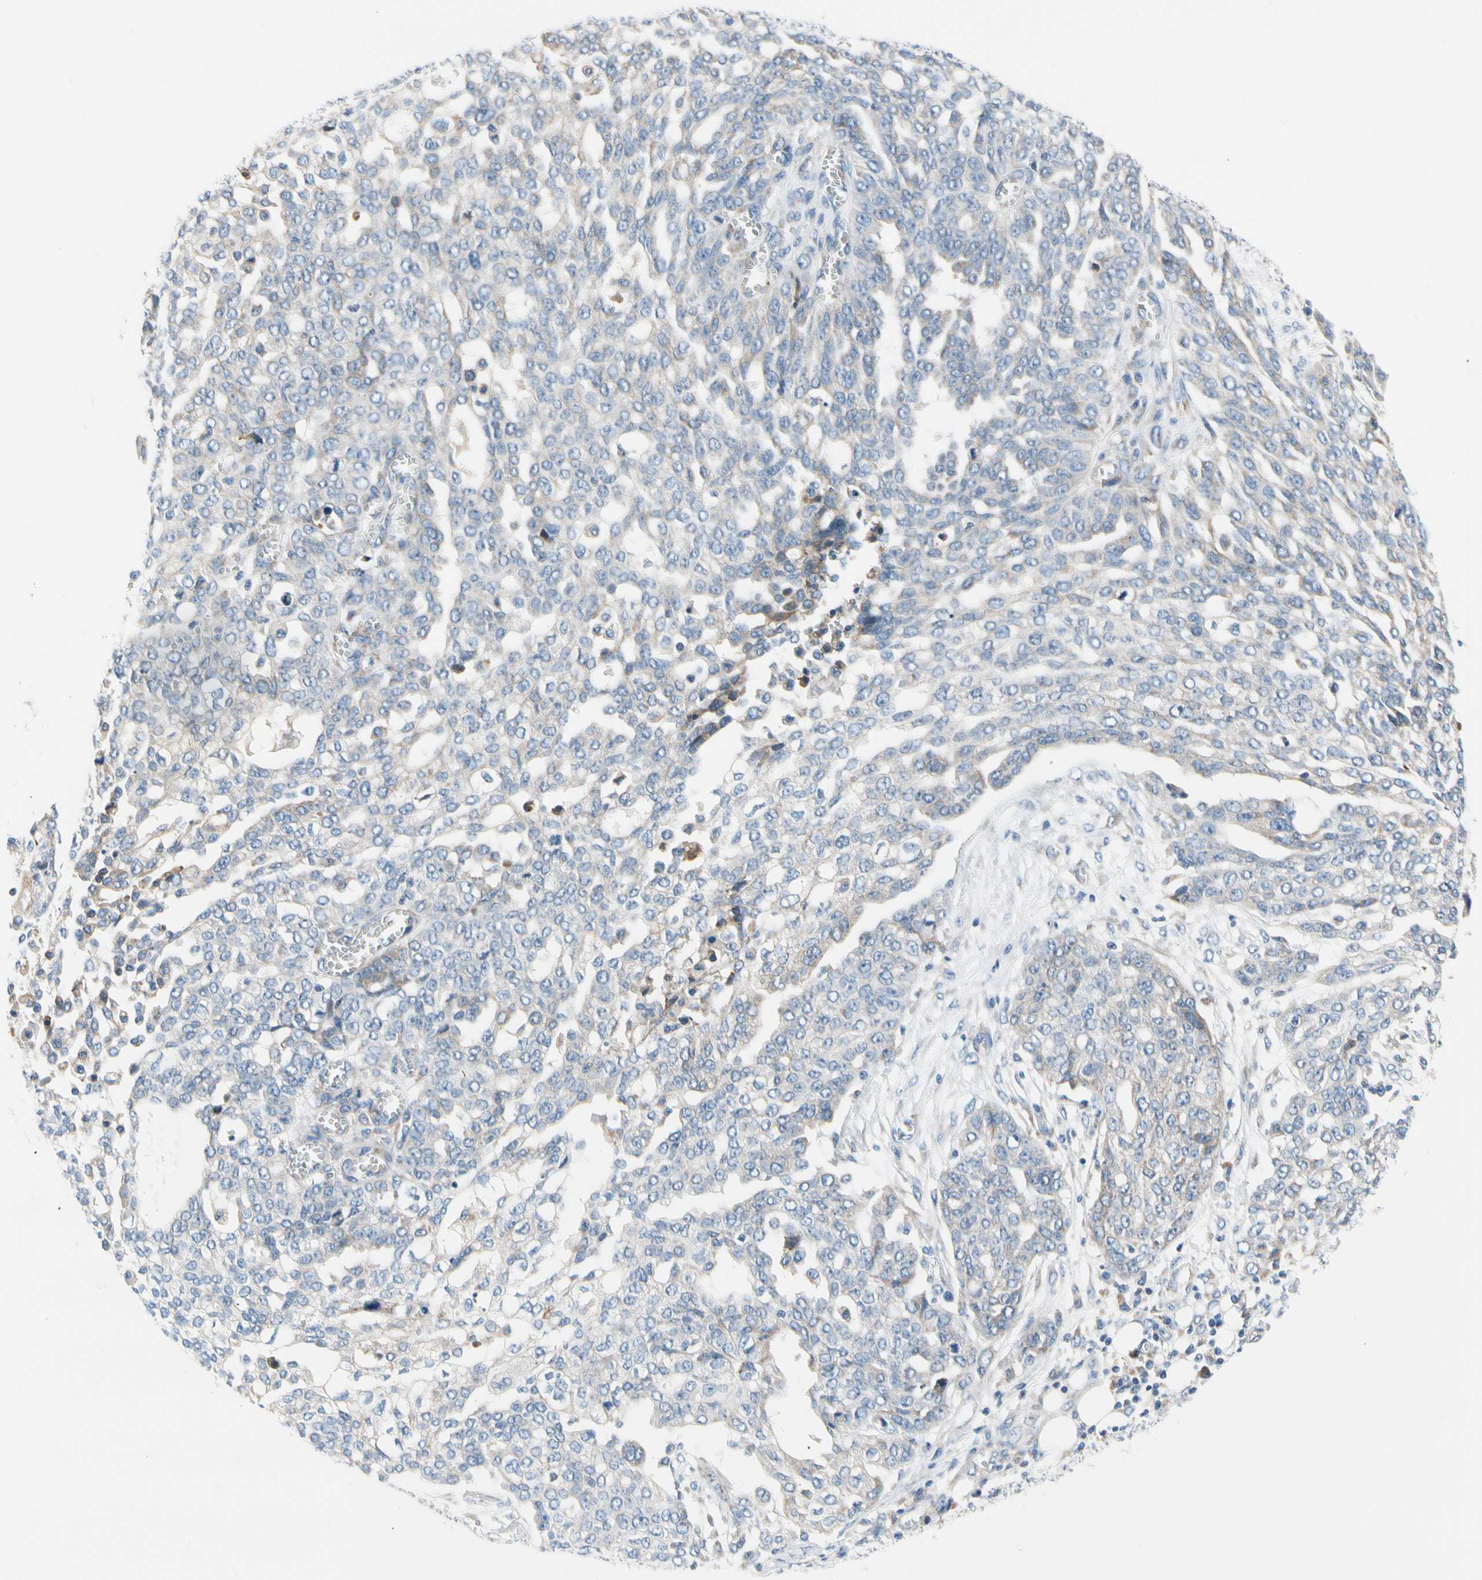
{"staining": {"intensity": "negative", "quantity": "none", "location": "none"}, "tissue": "ovarian cancer", "cell_type": "Tumor cells", "image_type": "cancer", "snomed": [{"axis": "morphology", "description": "Cystadenocarcinoma, serous, NOS"}, {"axis": "topography", "description": "Soft tissue"}, {"axis": "topography", "description": "Ovary"}], "caption": "Tumor cells are negative for brown protein staining in ovarian cancer (serous cystadenocarcinoma).", "gene": "STXBP1", "patient": {"sex": "female", "age": 57}}